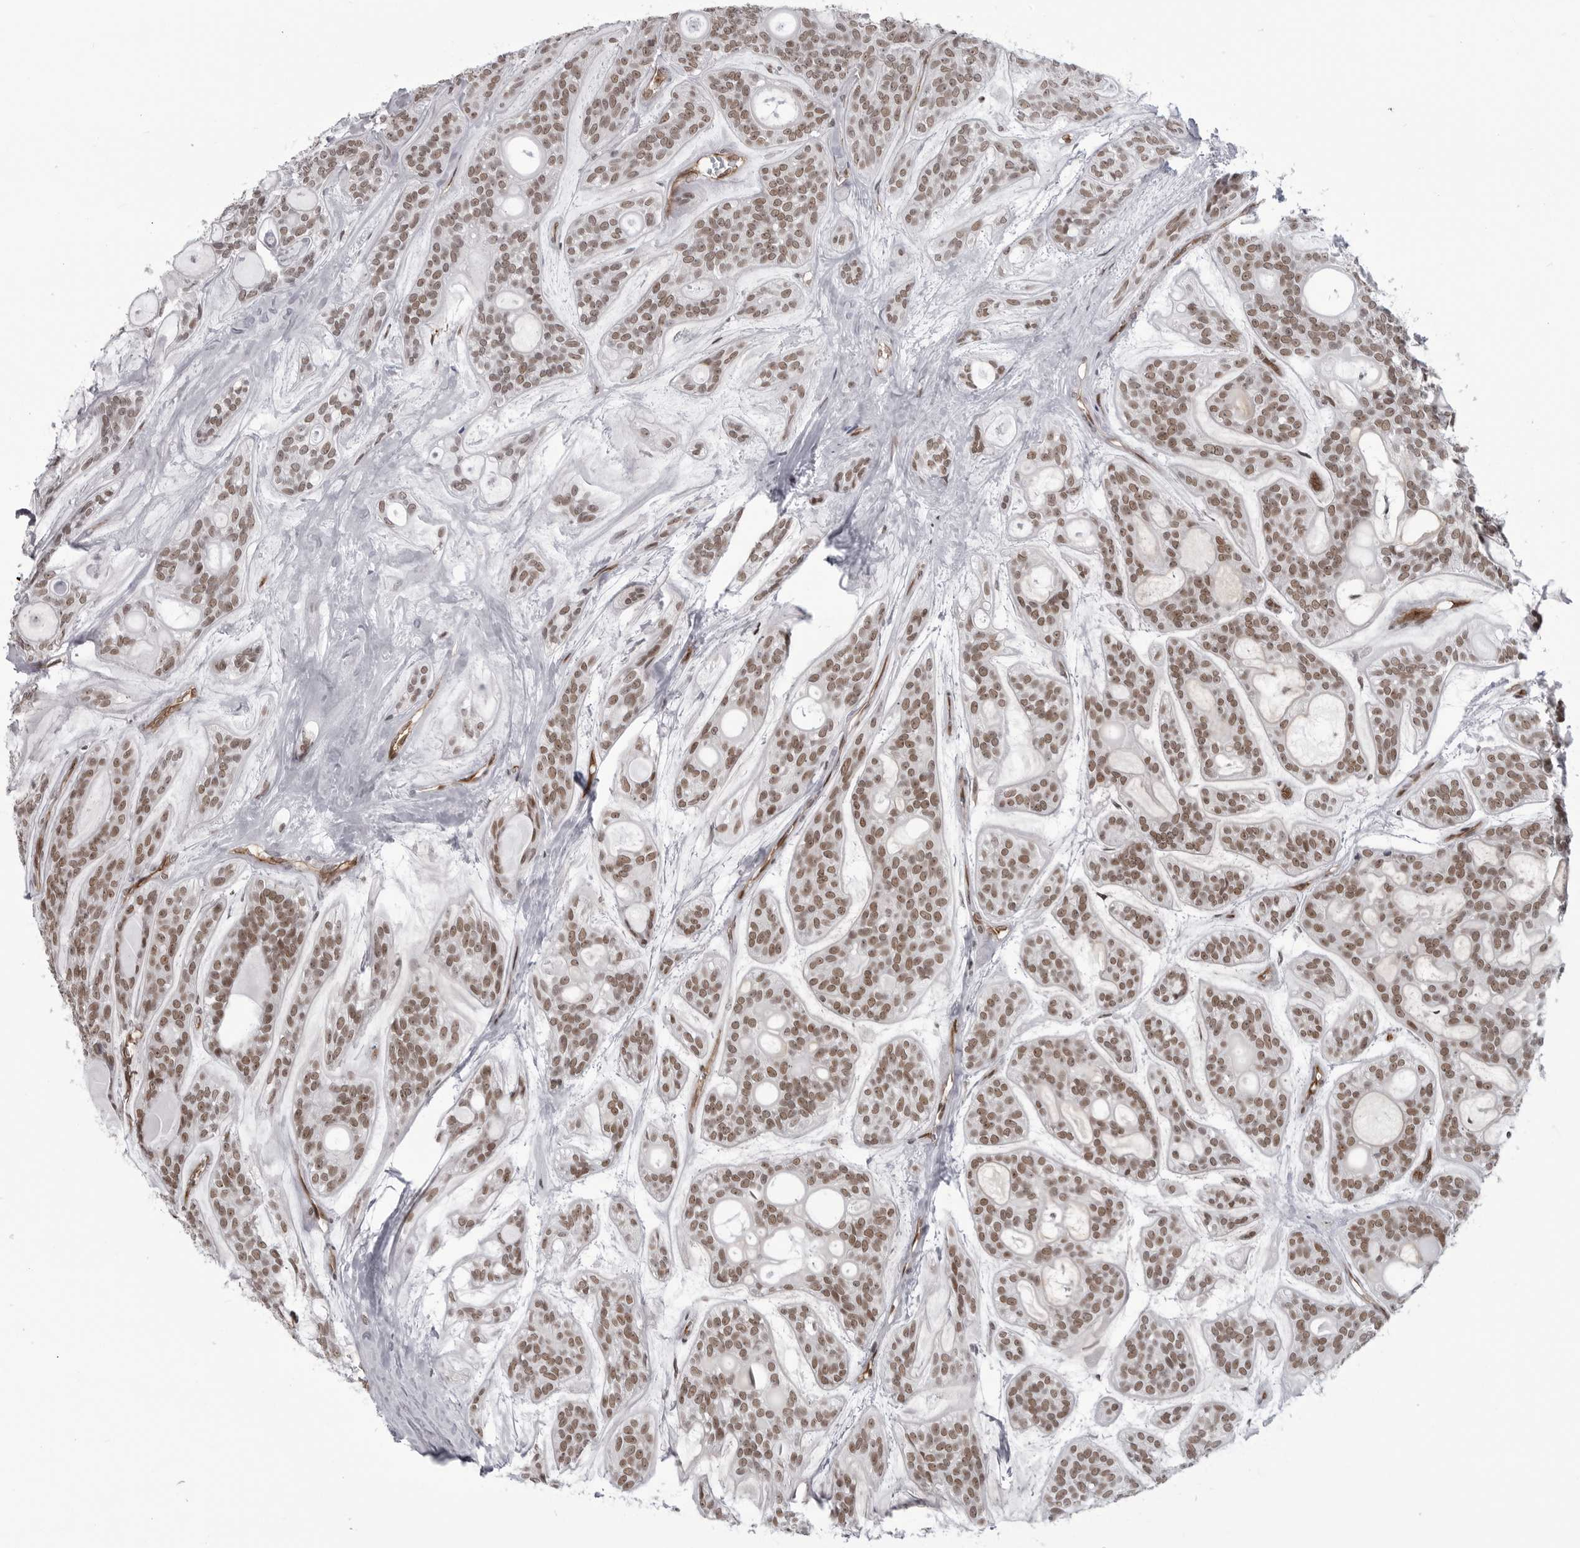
{"staining": {"intensity": "moderate", "quantity": ">75%", "location": "nuclear"}, "tissue": "head and neck cancer", "cell_type": "Tumor cells", "image_type": "cancer", "snomed": [{"axis": "morphology", "description": "Adenocarcinoma, NOS"}, {"axis": "topography", "description": "Head-Neck"}], "caption": "Immunohistochemical staining of head and neck adenocarcinoma demonstrates medium levels of moderate nuclear protein positivity in approximately >75% of tumor cells. (Brightfield microscopy of DAB IHC at high magnification).", "gene": "RNF26", "patient": {"sex": "male", "age": 66}}